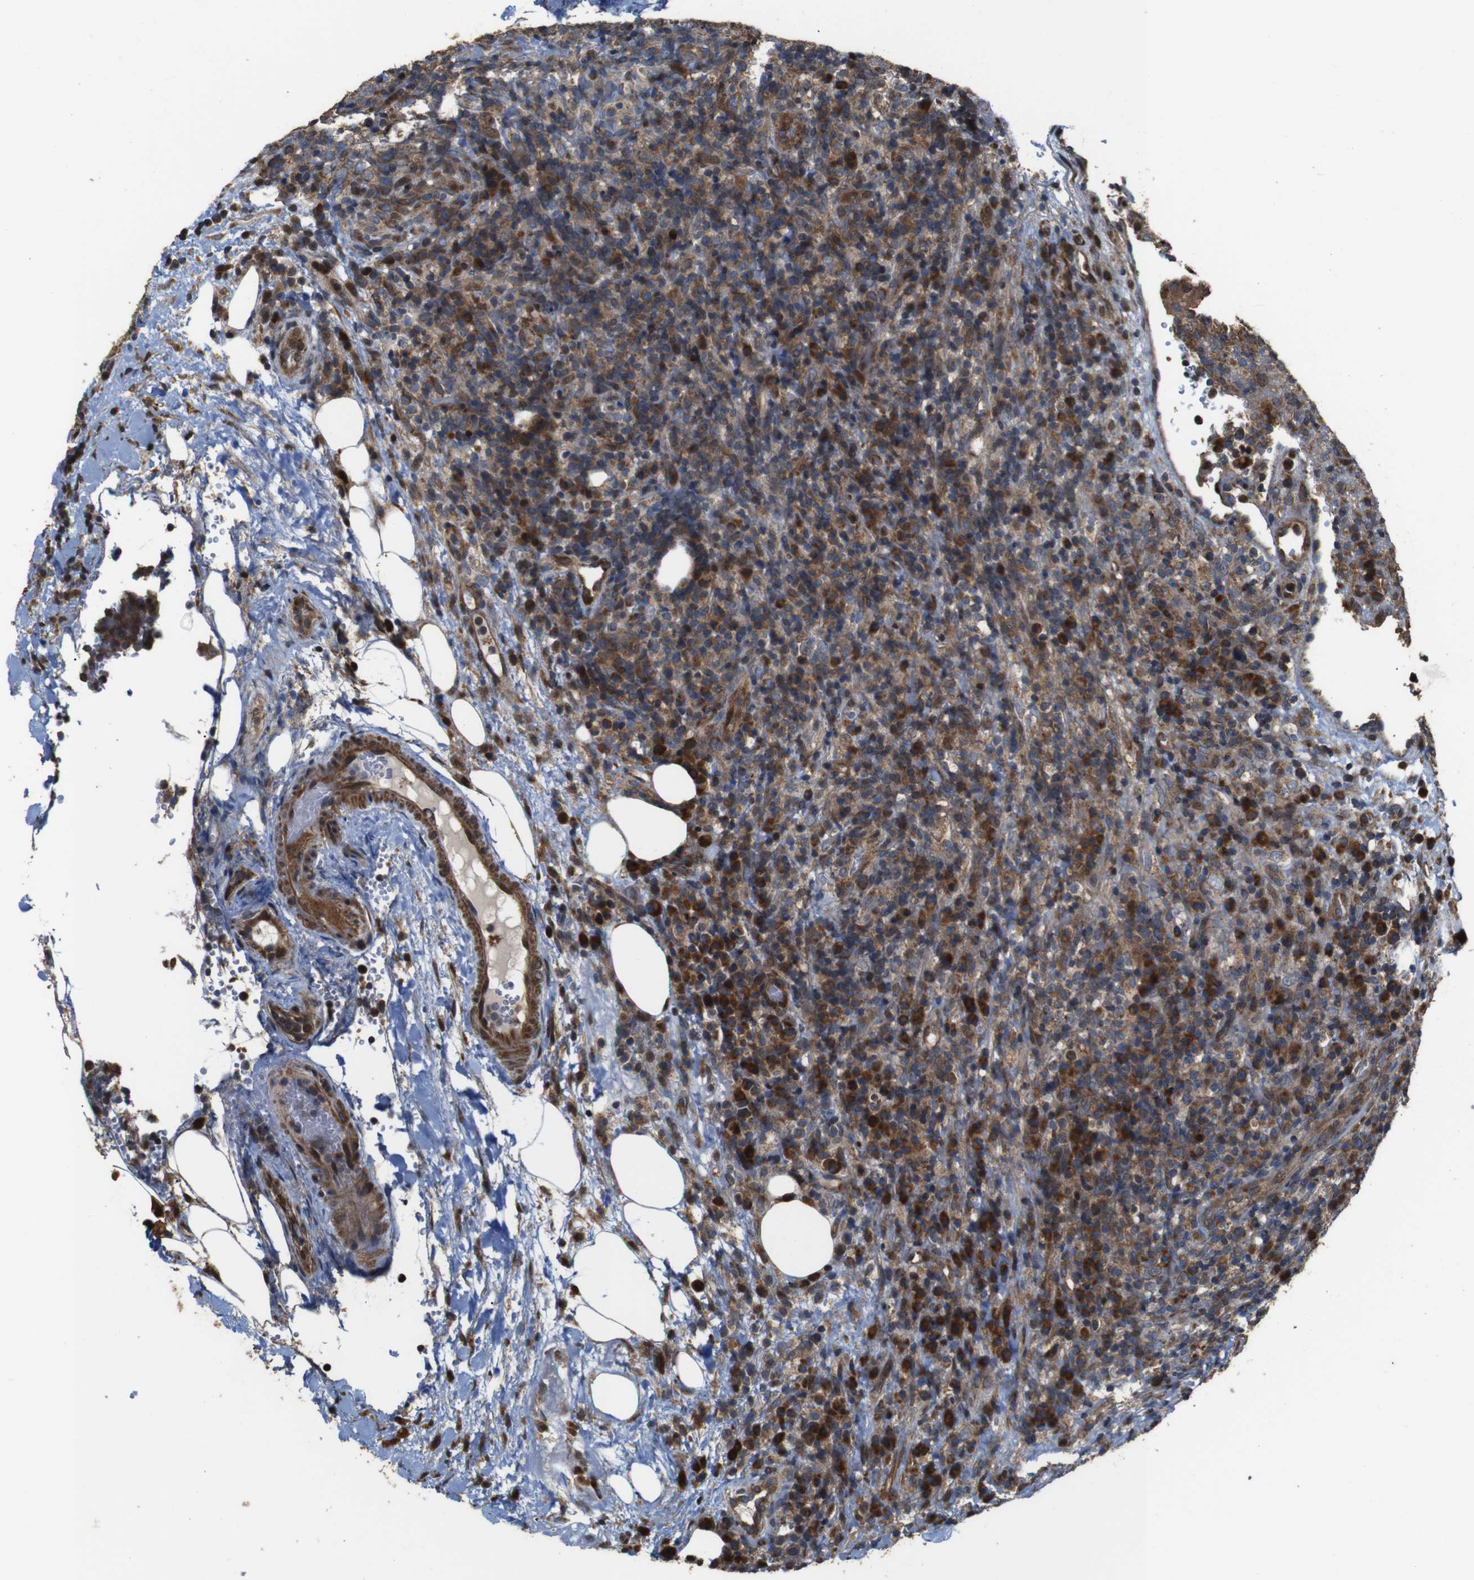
{"staining": {"intensity": "moderate", "quantity": ">75%", "location": "cytoplasmic/membranous"}, "tissue": "lymphoma", "cell_type": "Tumor cells", "image_type": "cancer", "snomed": [{"axis": "morphology", "description": "Malignant lymphoma, non-Hodgkin's type, High grade"}, {"axis": "topography", "description": "Lymph node"}], "caption": "A brown stain shows moderate cytoplasmic/membranous positivity of a protein in lymphoma tumor cells.", "gene": "SNN", "patient": {"sex": "female", "age": 76}}